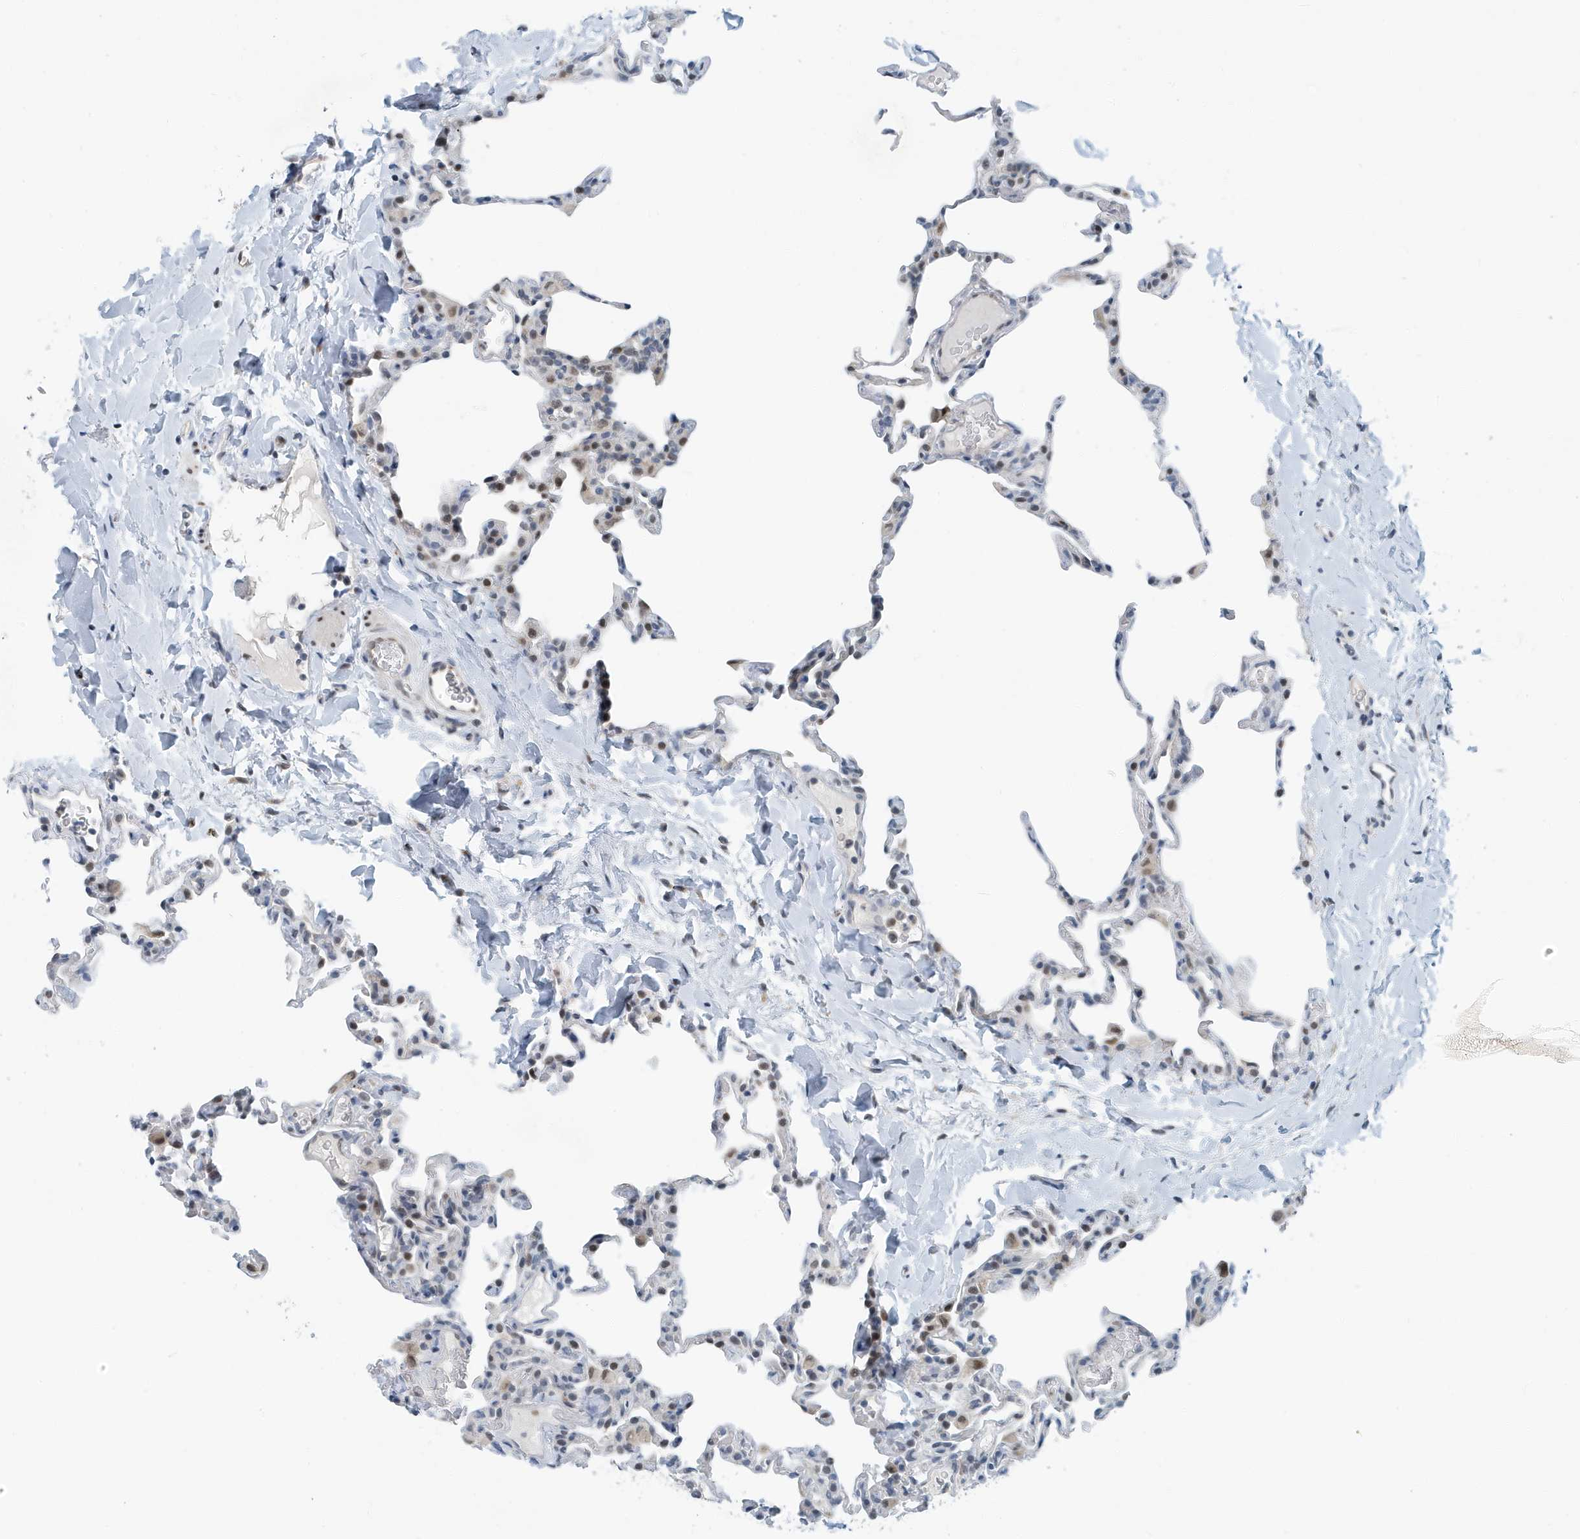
{"staining": {"intensity": "weak", "quantity": "<25%", "location": "nuclear"}, "tissue": "lung", "cell_type": "Alveolar cells", "image_type": "normal", "snomed": [{"axis": "morphology", "description": "Normal tissue, NOS"}, {"axis": "topography", "description": "Lung"}], "caption": "IHC of normal lung demonstrates no expression in alveolar cells.", "gene": "KIF15", "patient": {"sex": "male", "age": 20}}